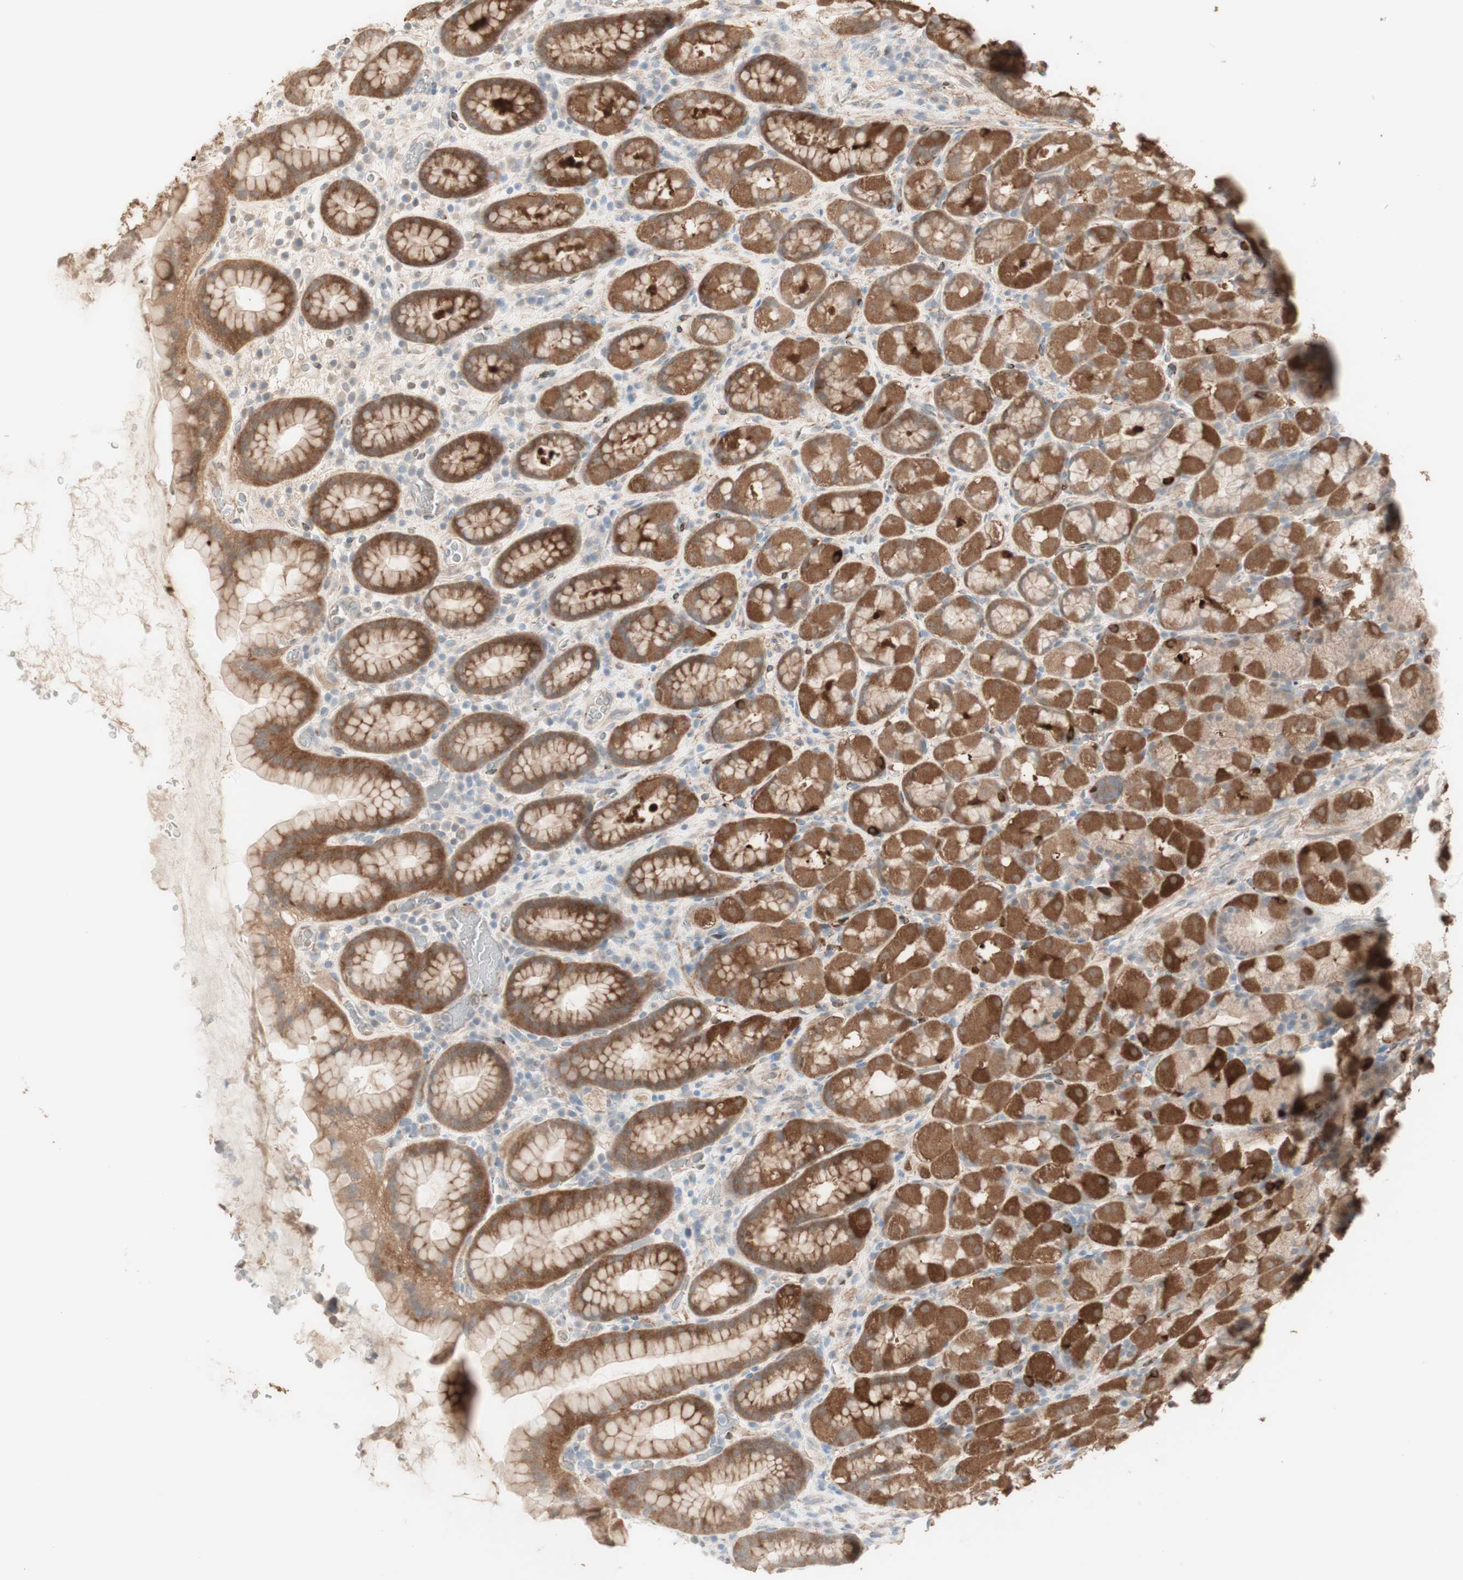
{"staining": {"intensity": "strong", "quantity": "25%-75%", "location": "cytoplasmic/membranous"}, "tissue": "stomach", "cell_type": "Glandular cells", "image_type": "normal", "snomed": [{"axis": "morphology", "description": "Normal tissue, NOS"}, {"axis": "topography", "description": "Stomach, upper"}], "caption": "High-magnification brightfield microscopy of benign stomach stained with DAB (3,3'-diaminobenzidine) (brown) and counterstained with hematoxylin (blue). glandular cells exhibit strong cytoplasmic/membranous positivity is present in about25%-75% of cells. (Stains: DAB (3,3'-diaminobenzidine) in brown, nuclei in blue, Microscopy: brightfield microscopy at high magnification).", "gene": "MUC3A", "patient": {"sex": "male", "age": 68}}